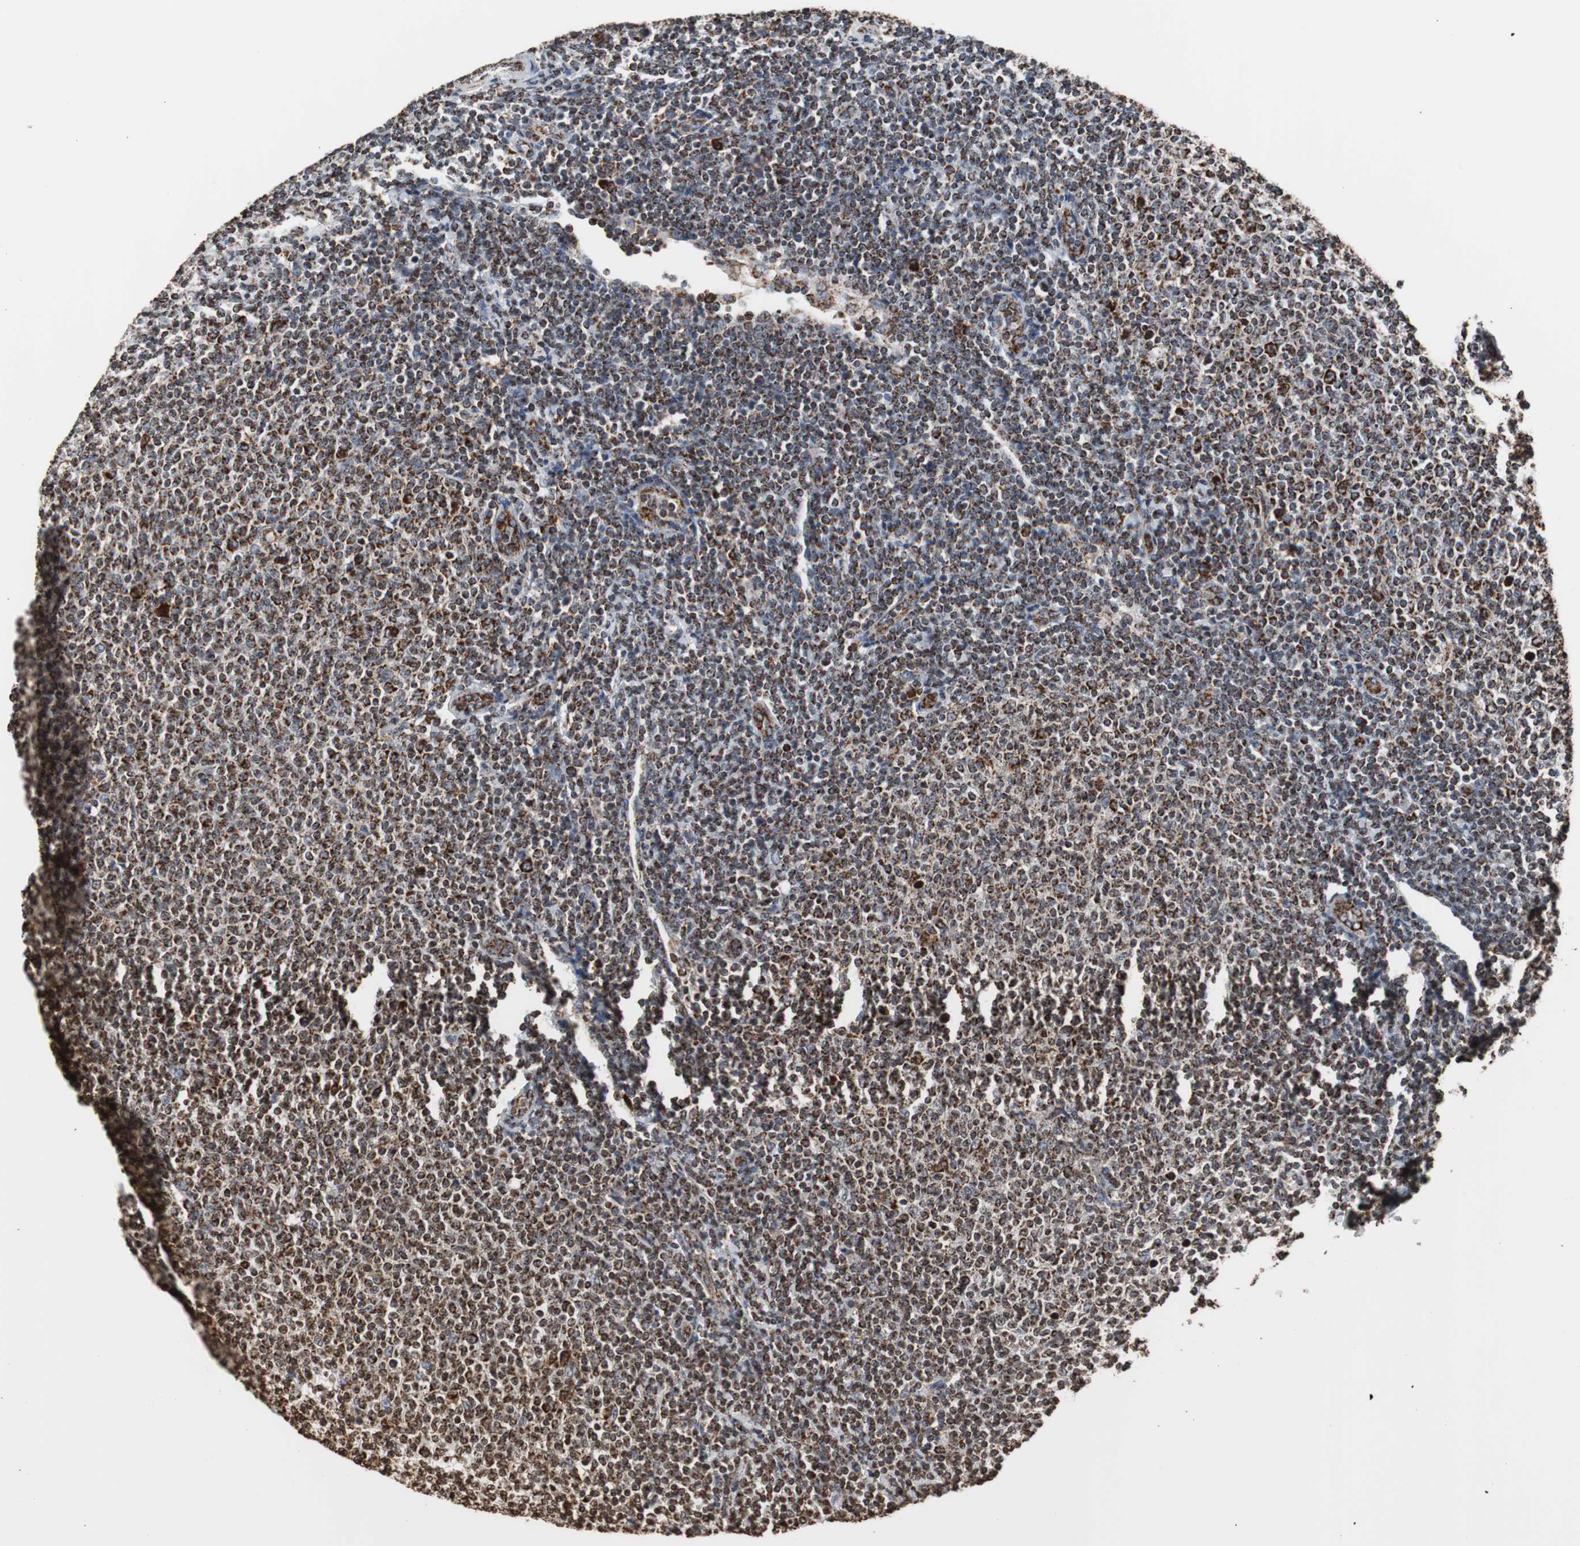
{"staining": {"intensity": "strong", "quantity": ">75%", "location": "cytoplasmic/membranous"}, "tissue": "lymphoma", "cell_type": "Tumor cells", "image_type": "cancer", "snomed": [{"axis": "morphology", "description": "Malignant lymphoma, non-Hodgkin's type, Low grade"}, {"axis": "topography", "description": "Lymph node"}], "caption": "Immunohistochemical staining of human lymphoma shows strong cytoplasmic/membranous protein positivity in about >75% of tumor cells.", "gene": "HSPA9", "patient": {"sex": "male", "age": 66}}